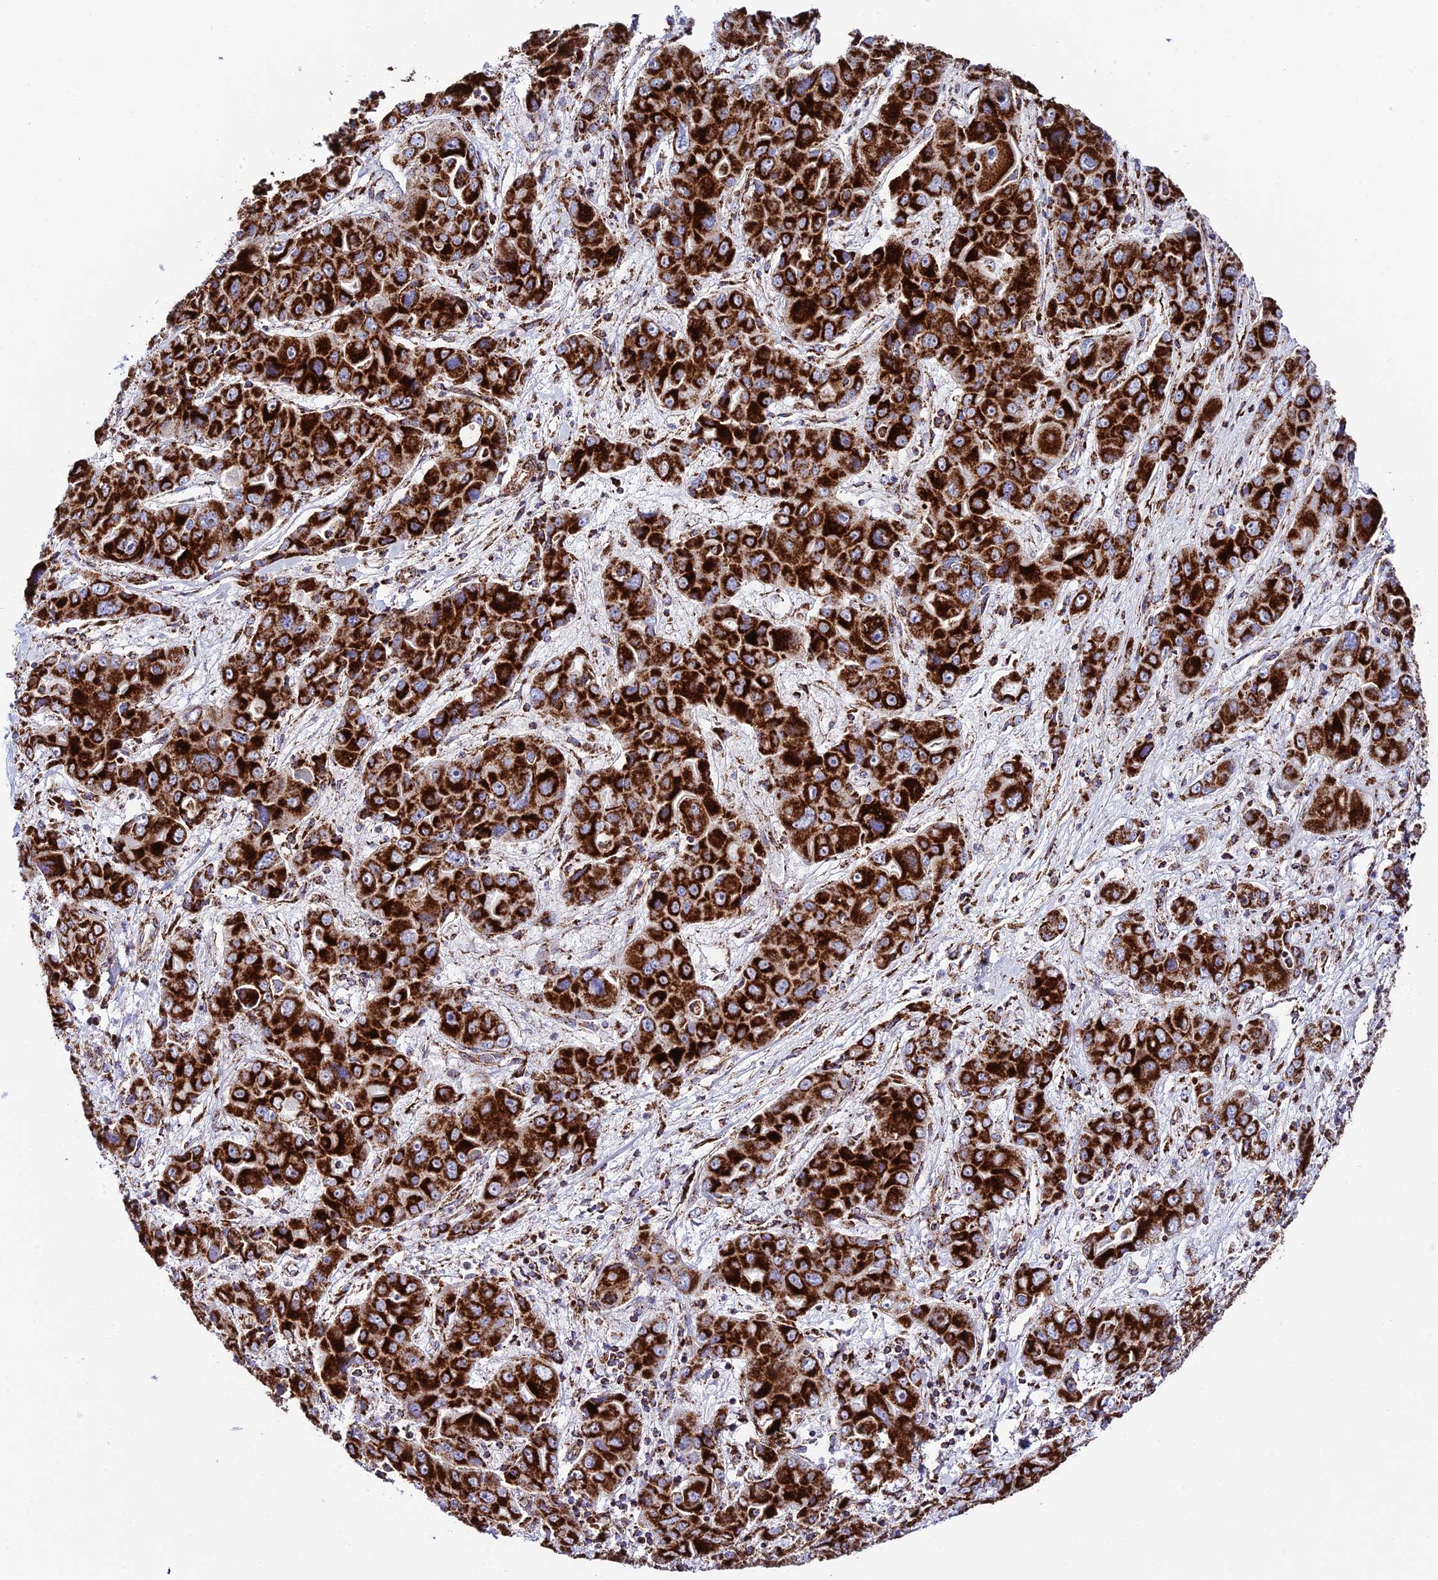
{"staining": {"intensity": "strong", "quantity": ">75%", "location": "cytoplasmic/membranous"}, "tissue": "liver cancer", "cell_type": "Tumor cells", "image_type": "cancer", "snomed": [{"axis": "morphology", "description": "Cholangiocarcinoma"}, {"axis": "topography", "description": "Liver"}], "caption": "Liver cholangiocarcinoma tissue displays strong cytoplasmic/membranous staining in about >75% of tumor cells", "gene": "CHCHD3", "patient": {"sex": "male", "age": 67}}